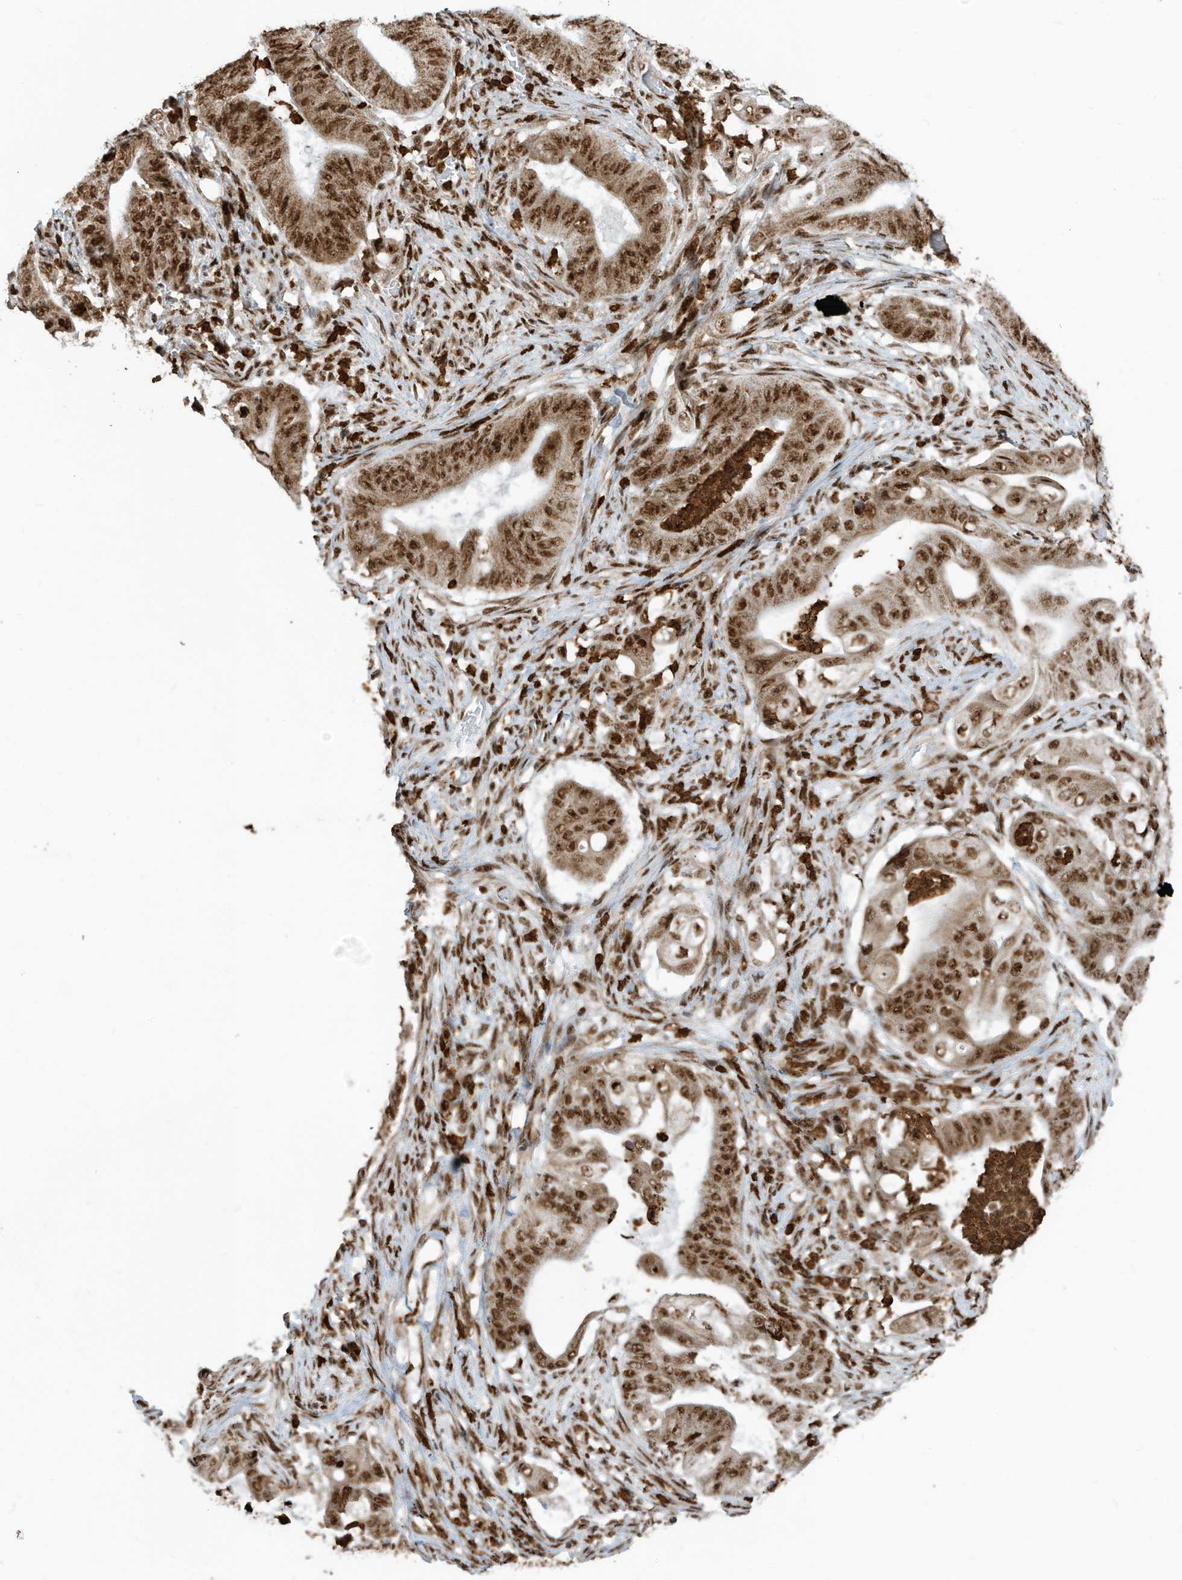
{"staining": {"intensity": "strong", "quantity": ">75%", "location": "cytoplasmic/membranous,nuclear"}, "tissue": "stomach cancer", "cell_type": "Tumor cells", "image_type": "cancer", "snomed": [{"axis": "morphology", "description": "Adenocarcinoma, NOS"}, {"axis": "topography", "description": "Stomach"}], "caption": "Tumor cells reveal high levels of strong cytoplasmic/membranous and nuclear staining in about >75% of cells in adenocarcinoma (stomach).", "gene": "LBH", "patient": {"sex": "female", "age": 73}}